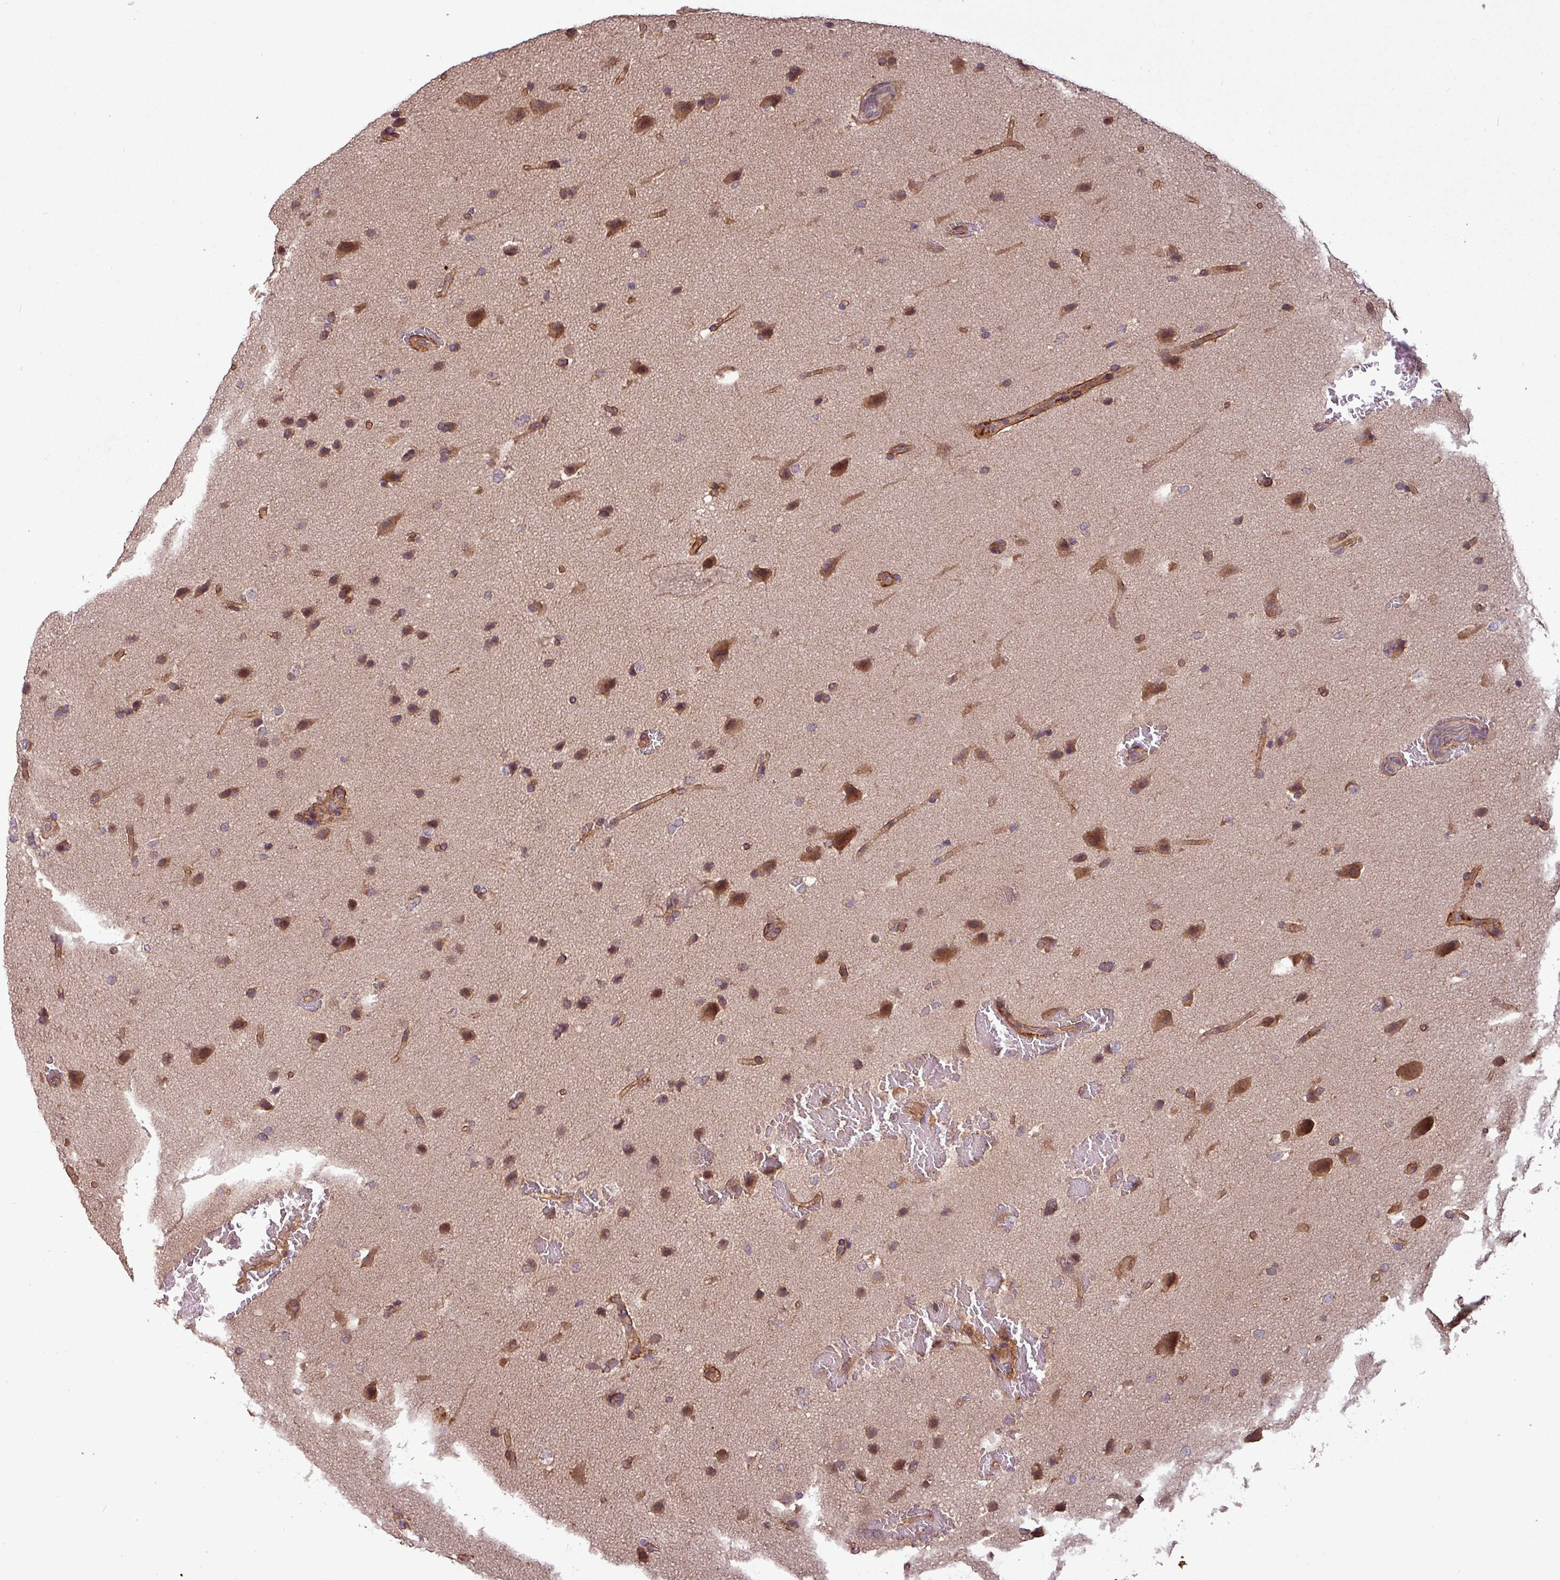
{"staining": {"intensity": "moderate", "quantity": ">75%", "location": "cytoplasmic/membranous,nuclear"}, "tissue": "glioma", "cell_type": "Tumor cells", "image_type": "cancer", "snomed": [{"axis": "morphology", "description": "Glioma, malignant, Low grade"}, {"axis": "topography", "description": "Brain"}], "caption": "The image shows a brown stain indicating the presence of a protein in the cytoplasmic/membranous and nuclear of tumor cells in malignant low-grade glioma.", "gene": "NT5C3A", "patient": {"sex": "female", "age": 37}}